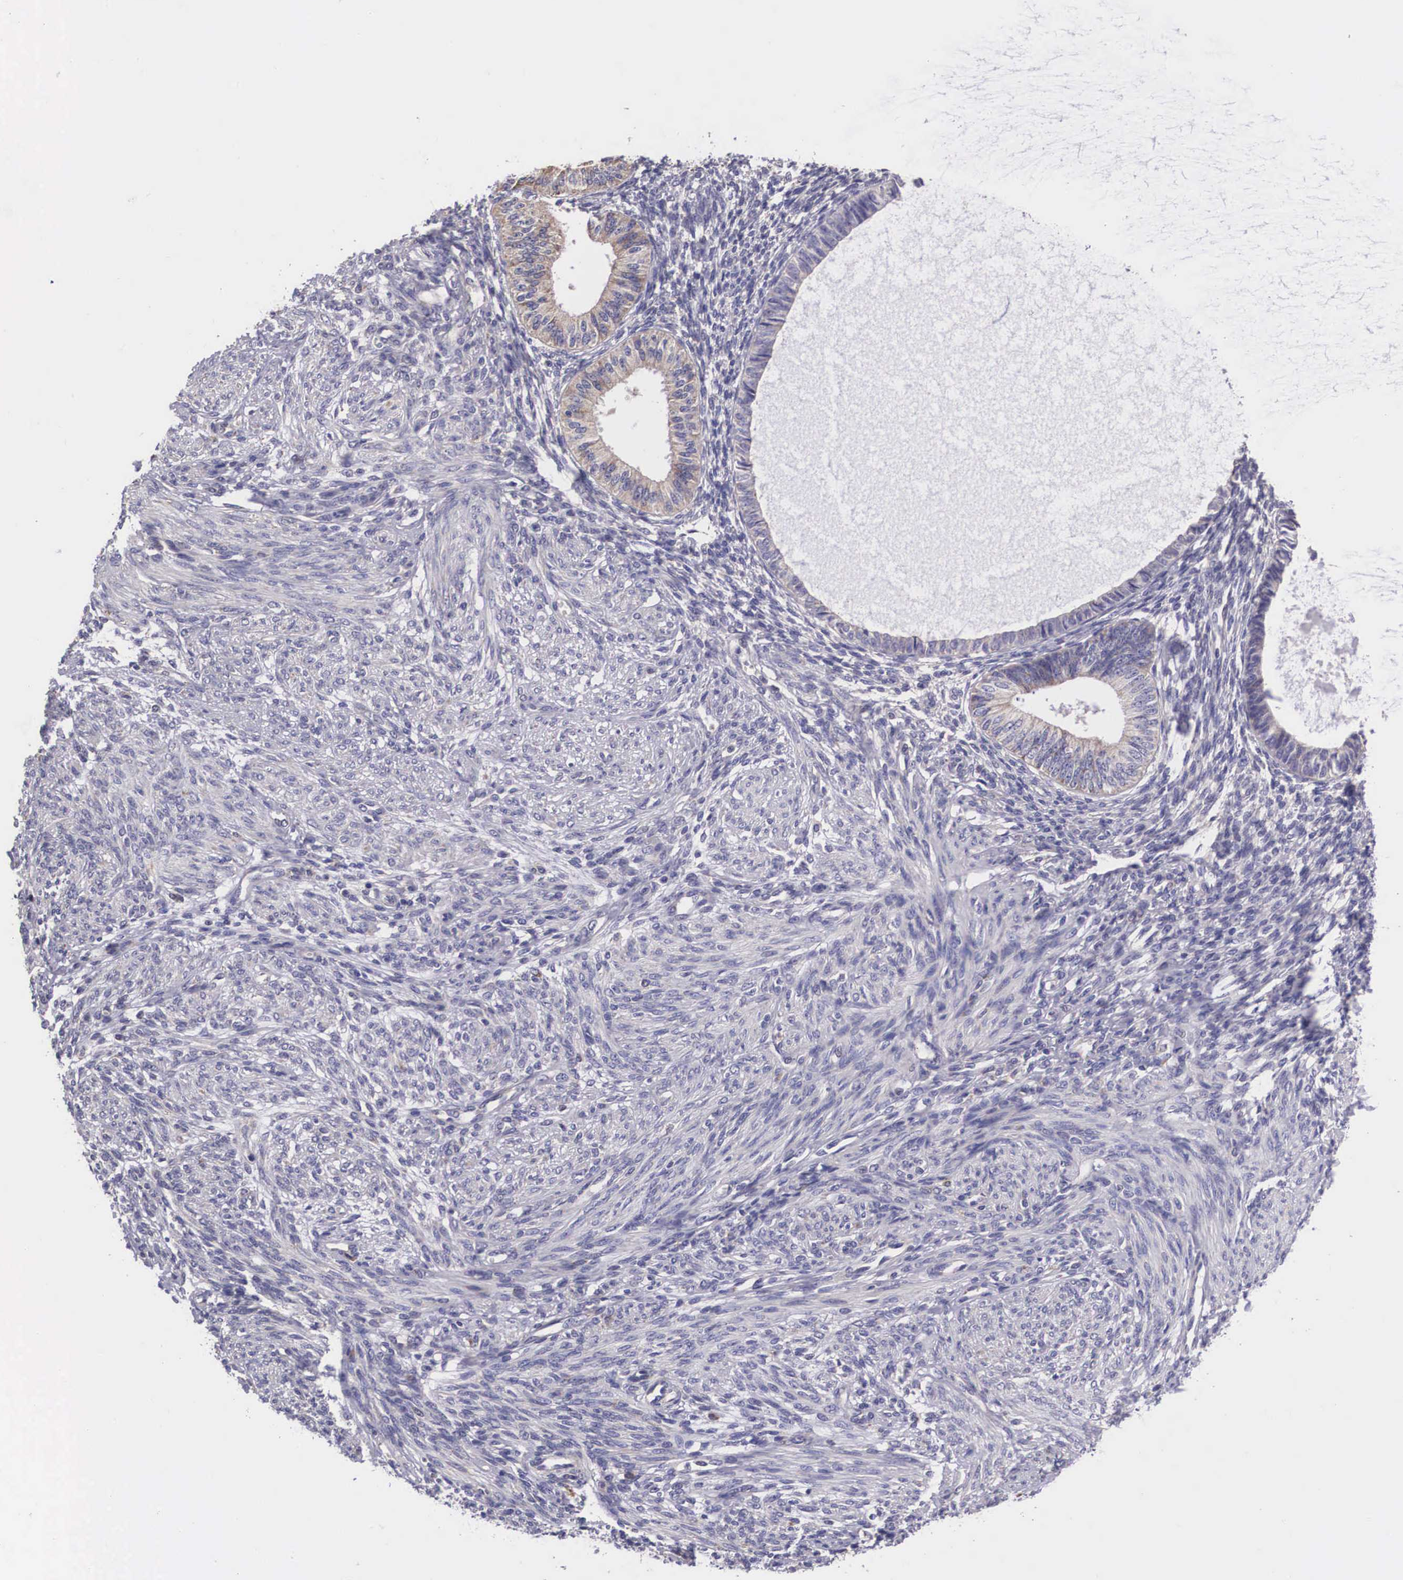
{"staining": {"intensity": "negative", "quantity": "none", "location": "none"}, "tissue": "endometrium", "cell_type": "Cells in endometrial stroma", "image_type": "normal", "snomed": [{"axis": "morphology", "description": "Normal tissue, NOS"}, {"axis": "topography", "description": "Endometrium"}], "caption": "Immunohistochemistry image of normal endometrium: endometrium stained with DAB (3,3'-diaminobenzidine) displays no significant protein positivity in cells in endometrial stroma. The staining was performed using DAB to visualize the protein expression in brown, while the nuclei were stained in blue with hematoxylin (Magnification: 20x).", "gene": "ARG2", "patient": {"sex": "female", "age": 82}}